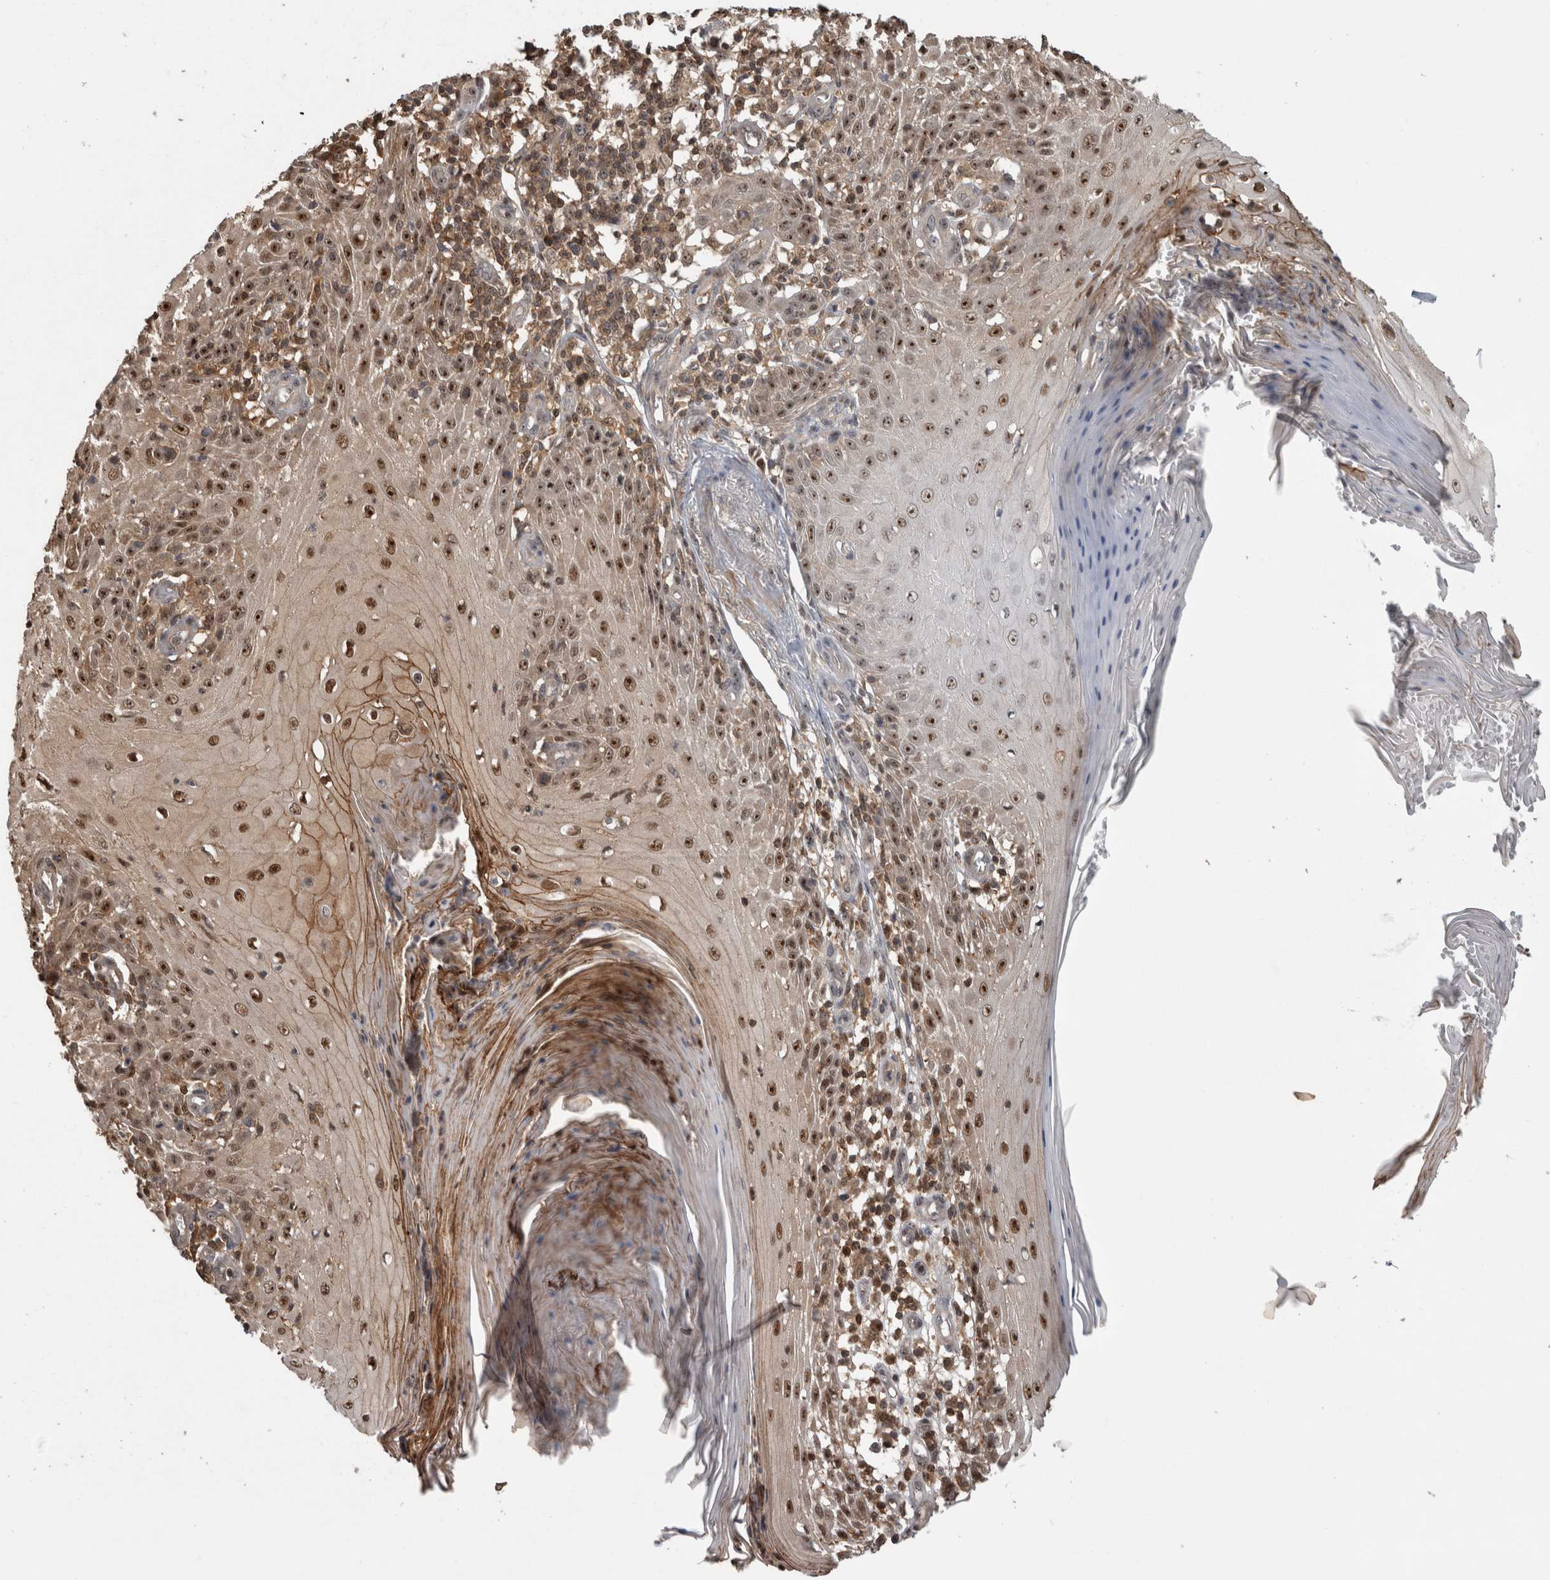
{"staining": {"intensity": "strong", "quantity": ">75%", "location": "cytoplasmic/membranous,nuclear"}, "tissue": "skin cancer", "cell_type": "Tumor cells", "image_type": "cancer", "snomed": [{"axis": "morphology", "description": "Squamous cell carcinoma, NOS"}, {"axis": "topography", "description": "Skin"}], "caption": "A photomicrograph of human skin cancer (squamous cell carcinoma) stained for a protein reveals strong cytoplasmic/membranous and nuclear brown staining in tumor cells.", "gene": "TDRD7", "patient": {"sex": "female", "age": 73}}